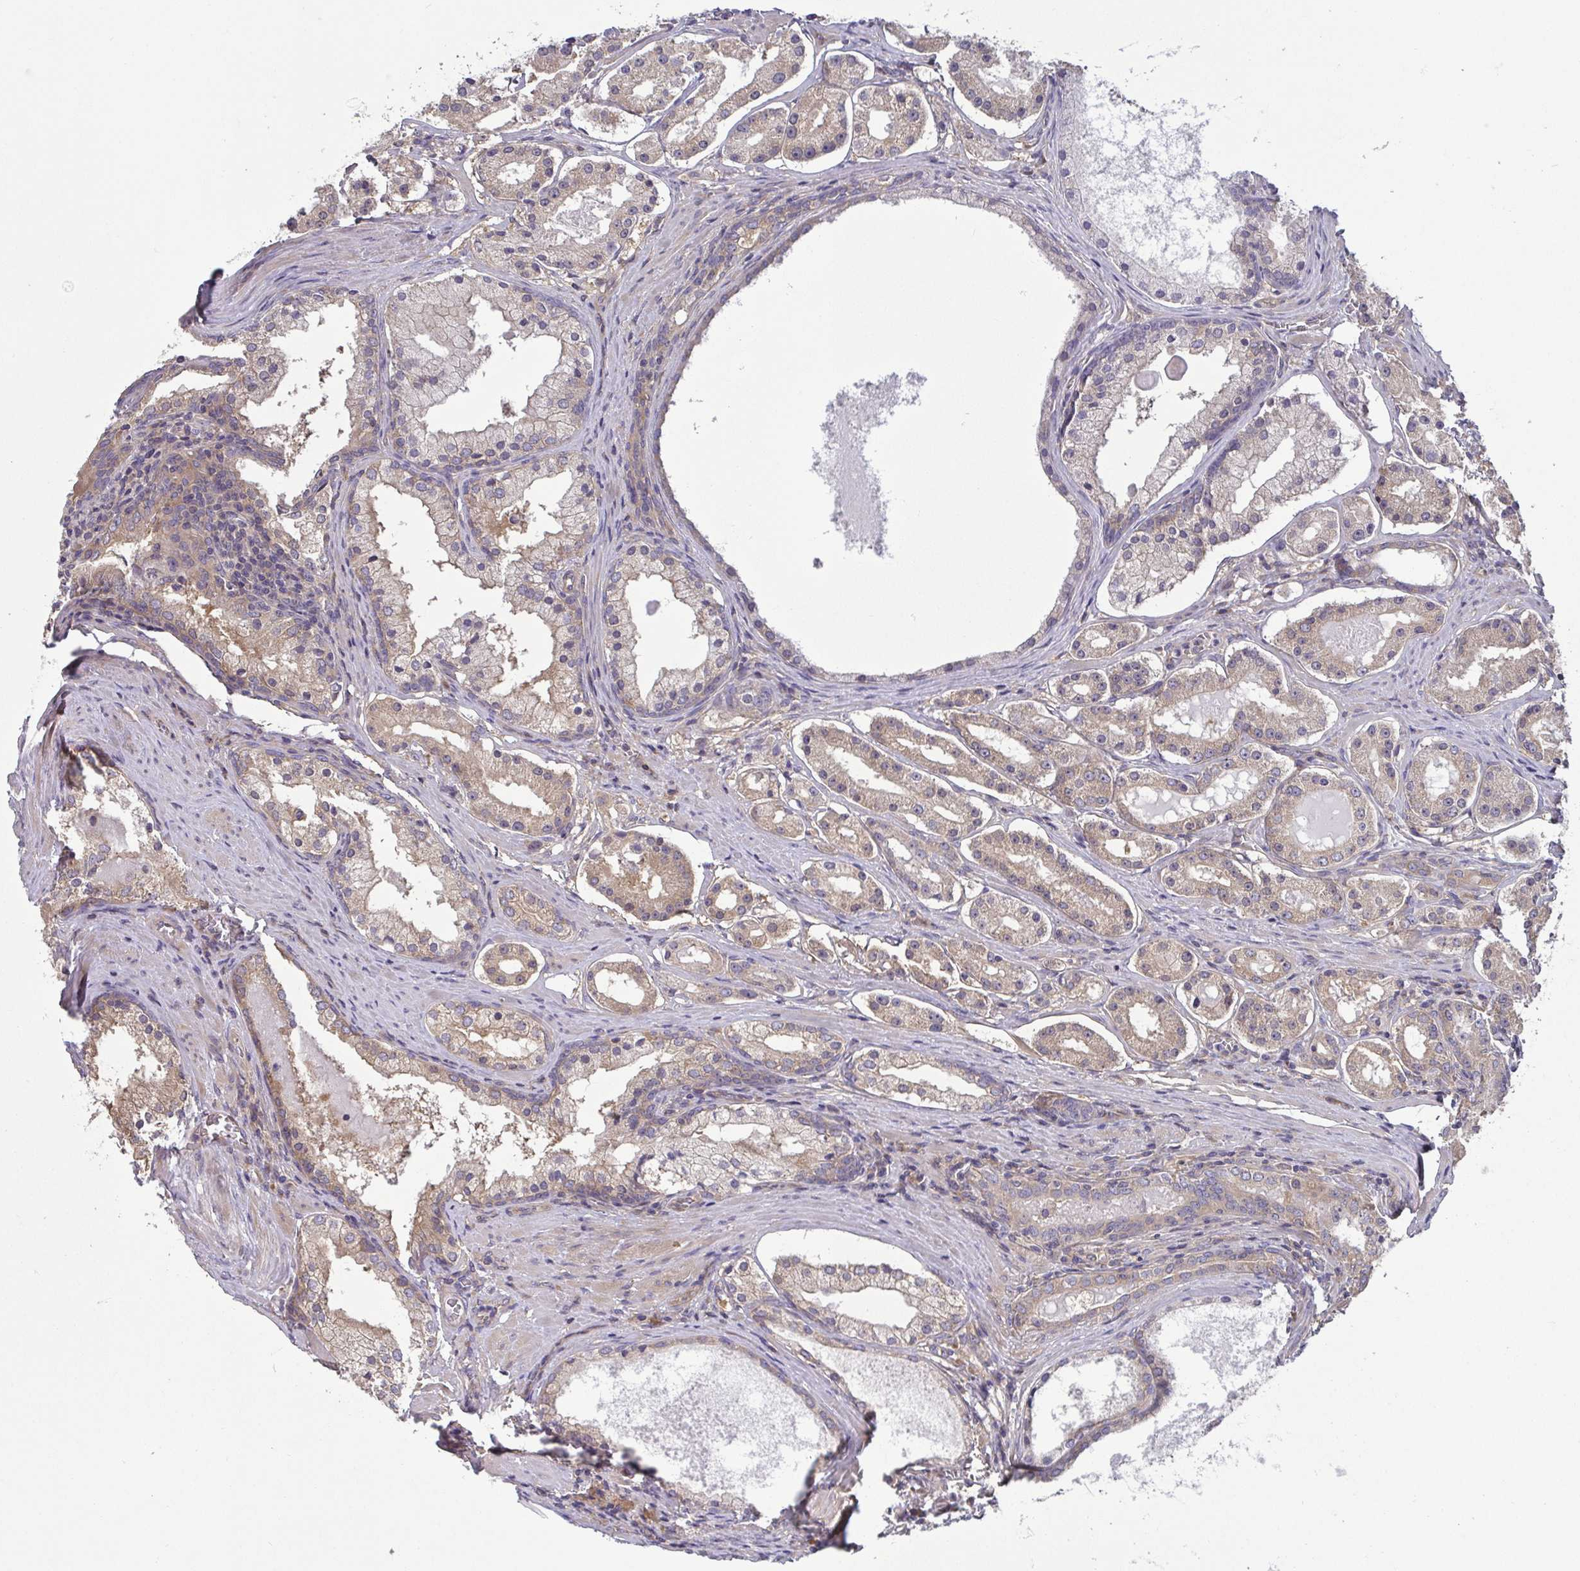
{"staining": {"intensity": "weak", "quantity": ">75%", "location": "cytoplasmic/membranous"}, "tissue": "prostate cancer", "cell_type": "Tumor cells", "image_type": "cancer", "snomed": [{"axis": "morphology", "description": "Adenocarcinoma, Low grade"}, {"axis": "topography", "description": "Prostate"}], "caption": "Prostate cancer (low-grade adenocarcinoma) was stained to show a protein in brown. There is low levels of weak cytoplasmic/membranous positivity in approximately >75% of tumor cells.", "gene": "LMF2", "patient": {"sex": "male", "age": 57}}